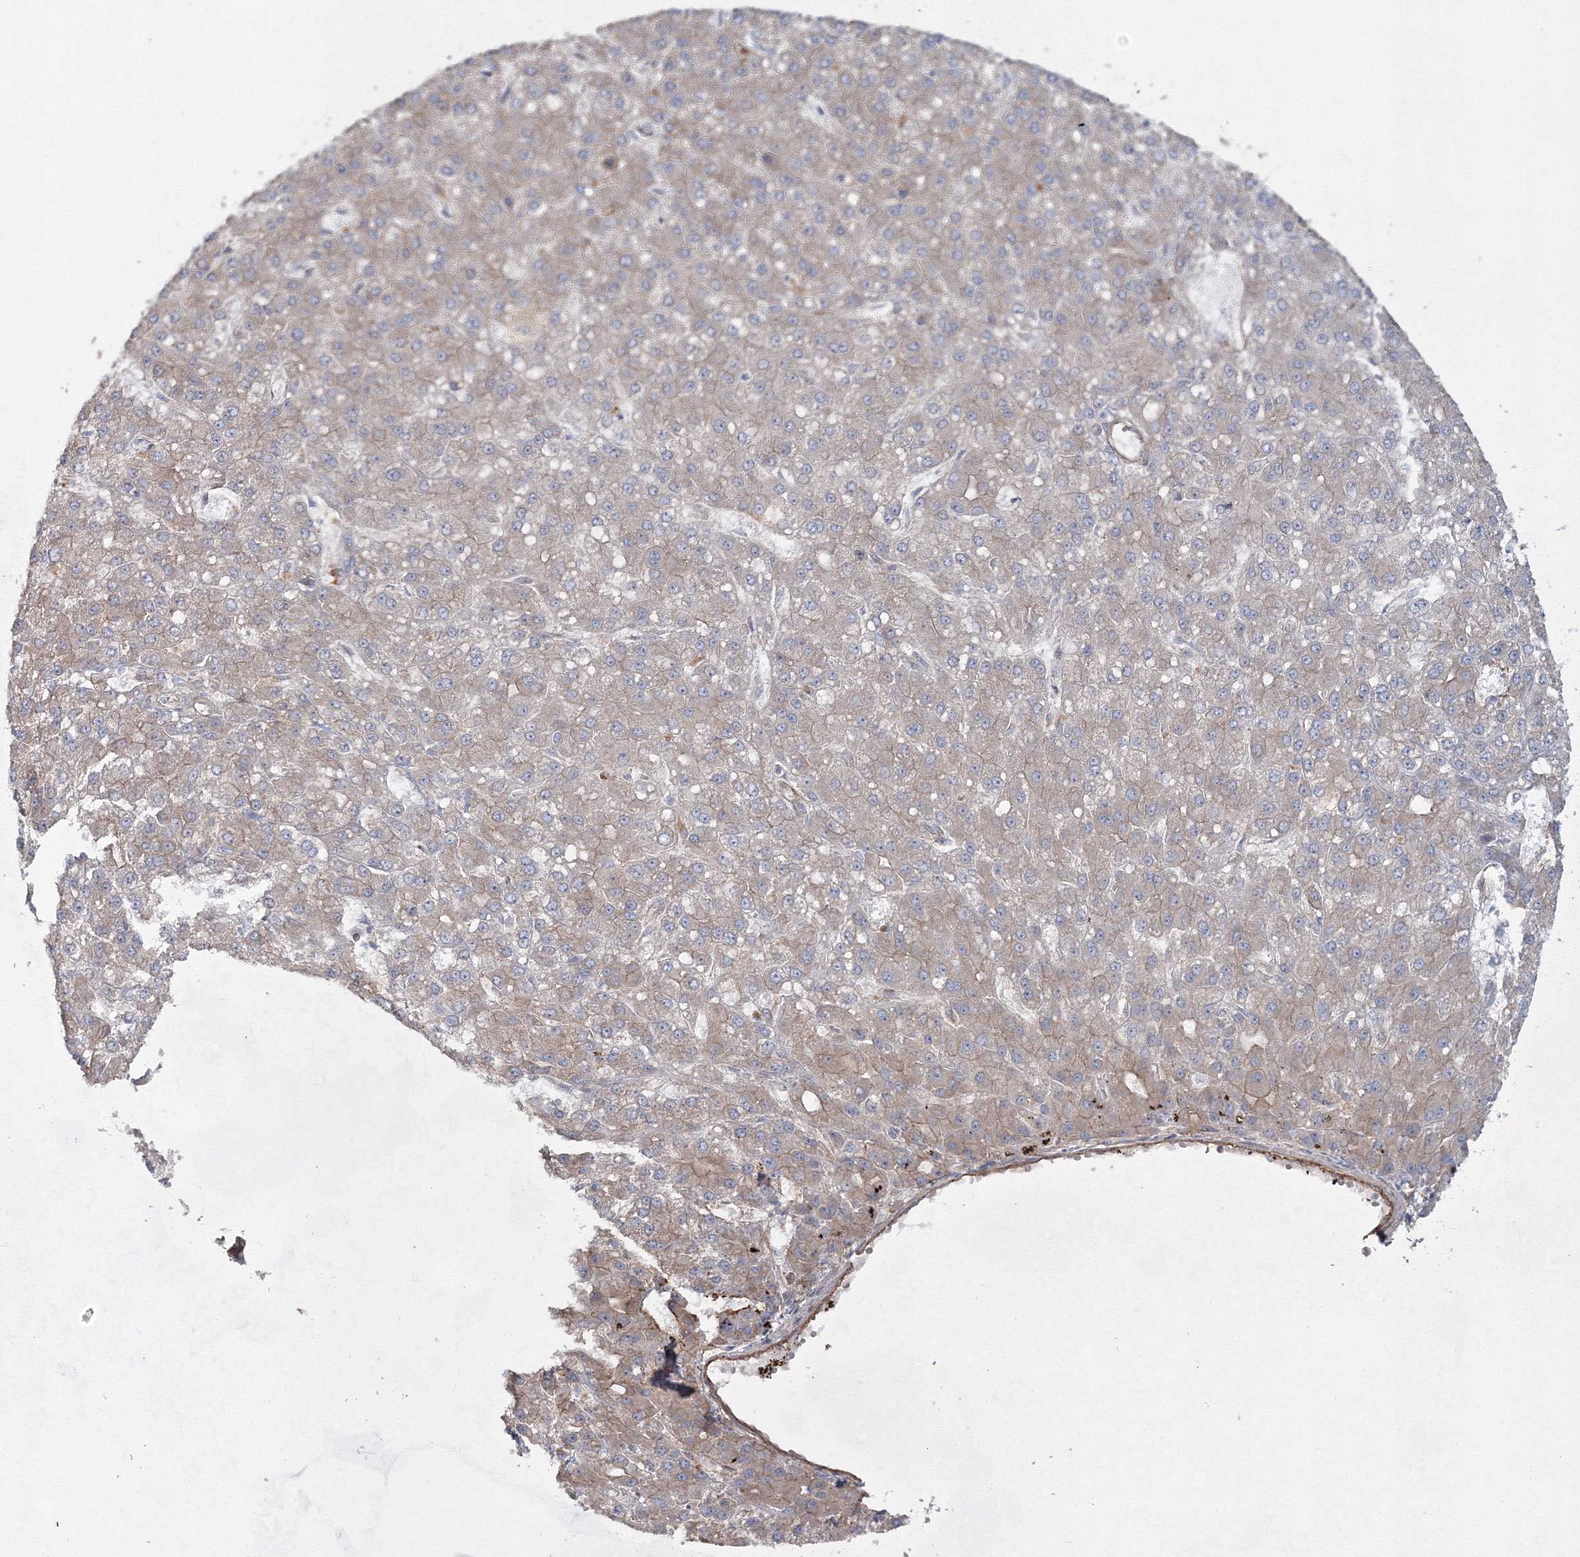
{"staining": {"intensity": "weak", "quantity": "25%-75%", "location": "cytoplasmic/membranous"}, "tissue": "liver cancer", "cell_type": "Tumor cells", "image_type": "cancer", "snomed": [{"axis": "morphology", "description": "Carcinoma, Hepatocellular, NOS"}, {"axis": "topography", "description": "Liver"}], "caption": "Weak cytoplasmic/membranous expression for a protein is present in approximately 25%-75% of tumor cells of hepatocellular carcinoma (liver) using immunohistochemistry.", "gene": "EXOC6", "patient": {"sex": "male", "age": 67}}